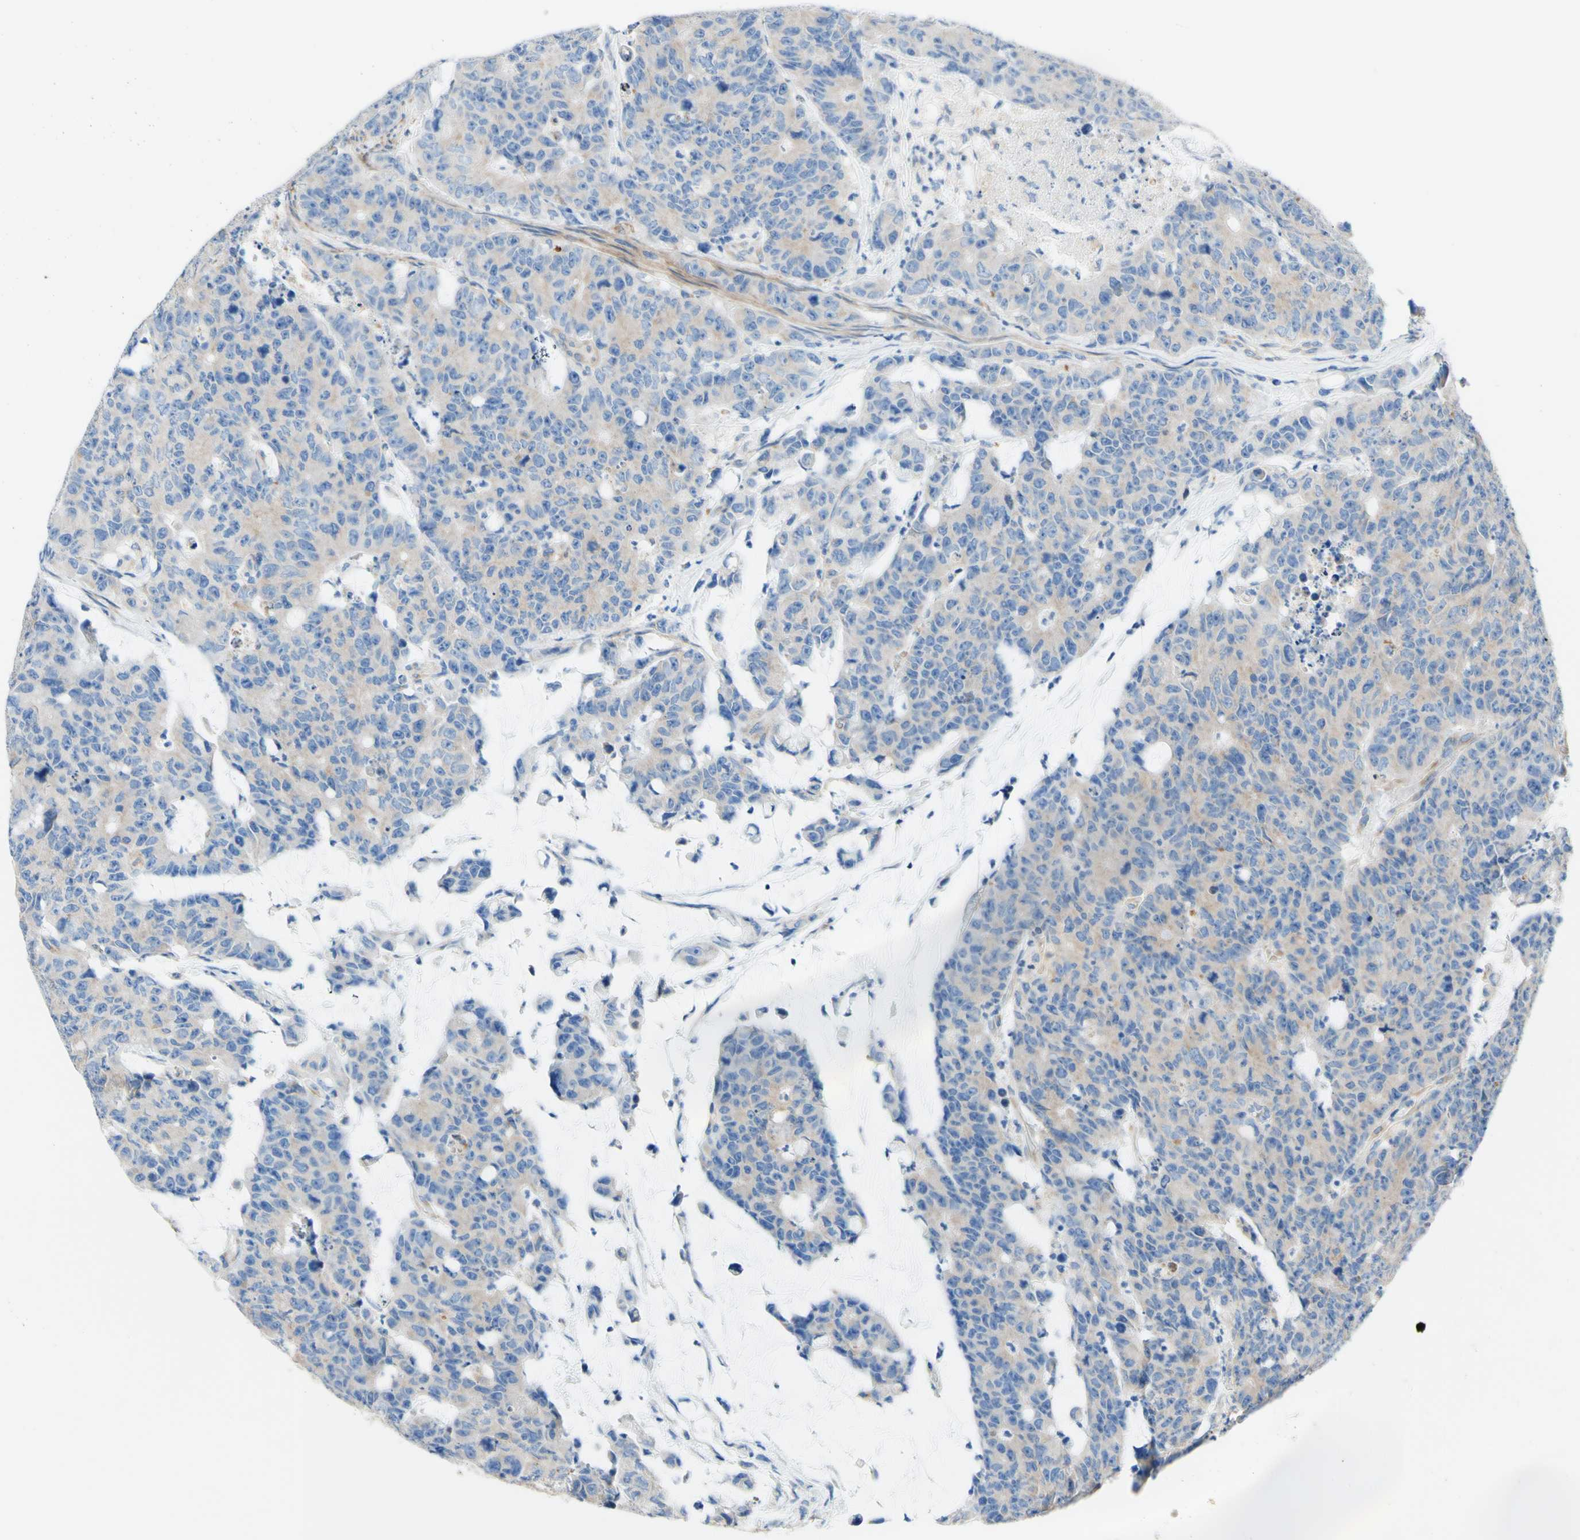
{"staining": {"intensity": "weak", "quantity": "<25%", "location": "cytoplasmic/membranous"}, "tissue": "colorectal cancer", "cell_type": "Tumor cells", "image_type": "cancer", "snomed": [{"axis": "morphology", "description": "Adenocarcinoma, NOS"}, {"axis": "topography", "description": "Colon"}], "caption": "This is an immunohistochemistry micrograph of adenocarcinoma (colorectal). There is no positivity in tumor cells.", "gene": "RETREG2", "patient": {"sex": "female", "age": 86}}